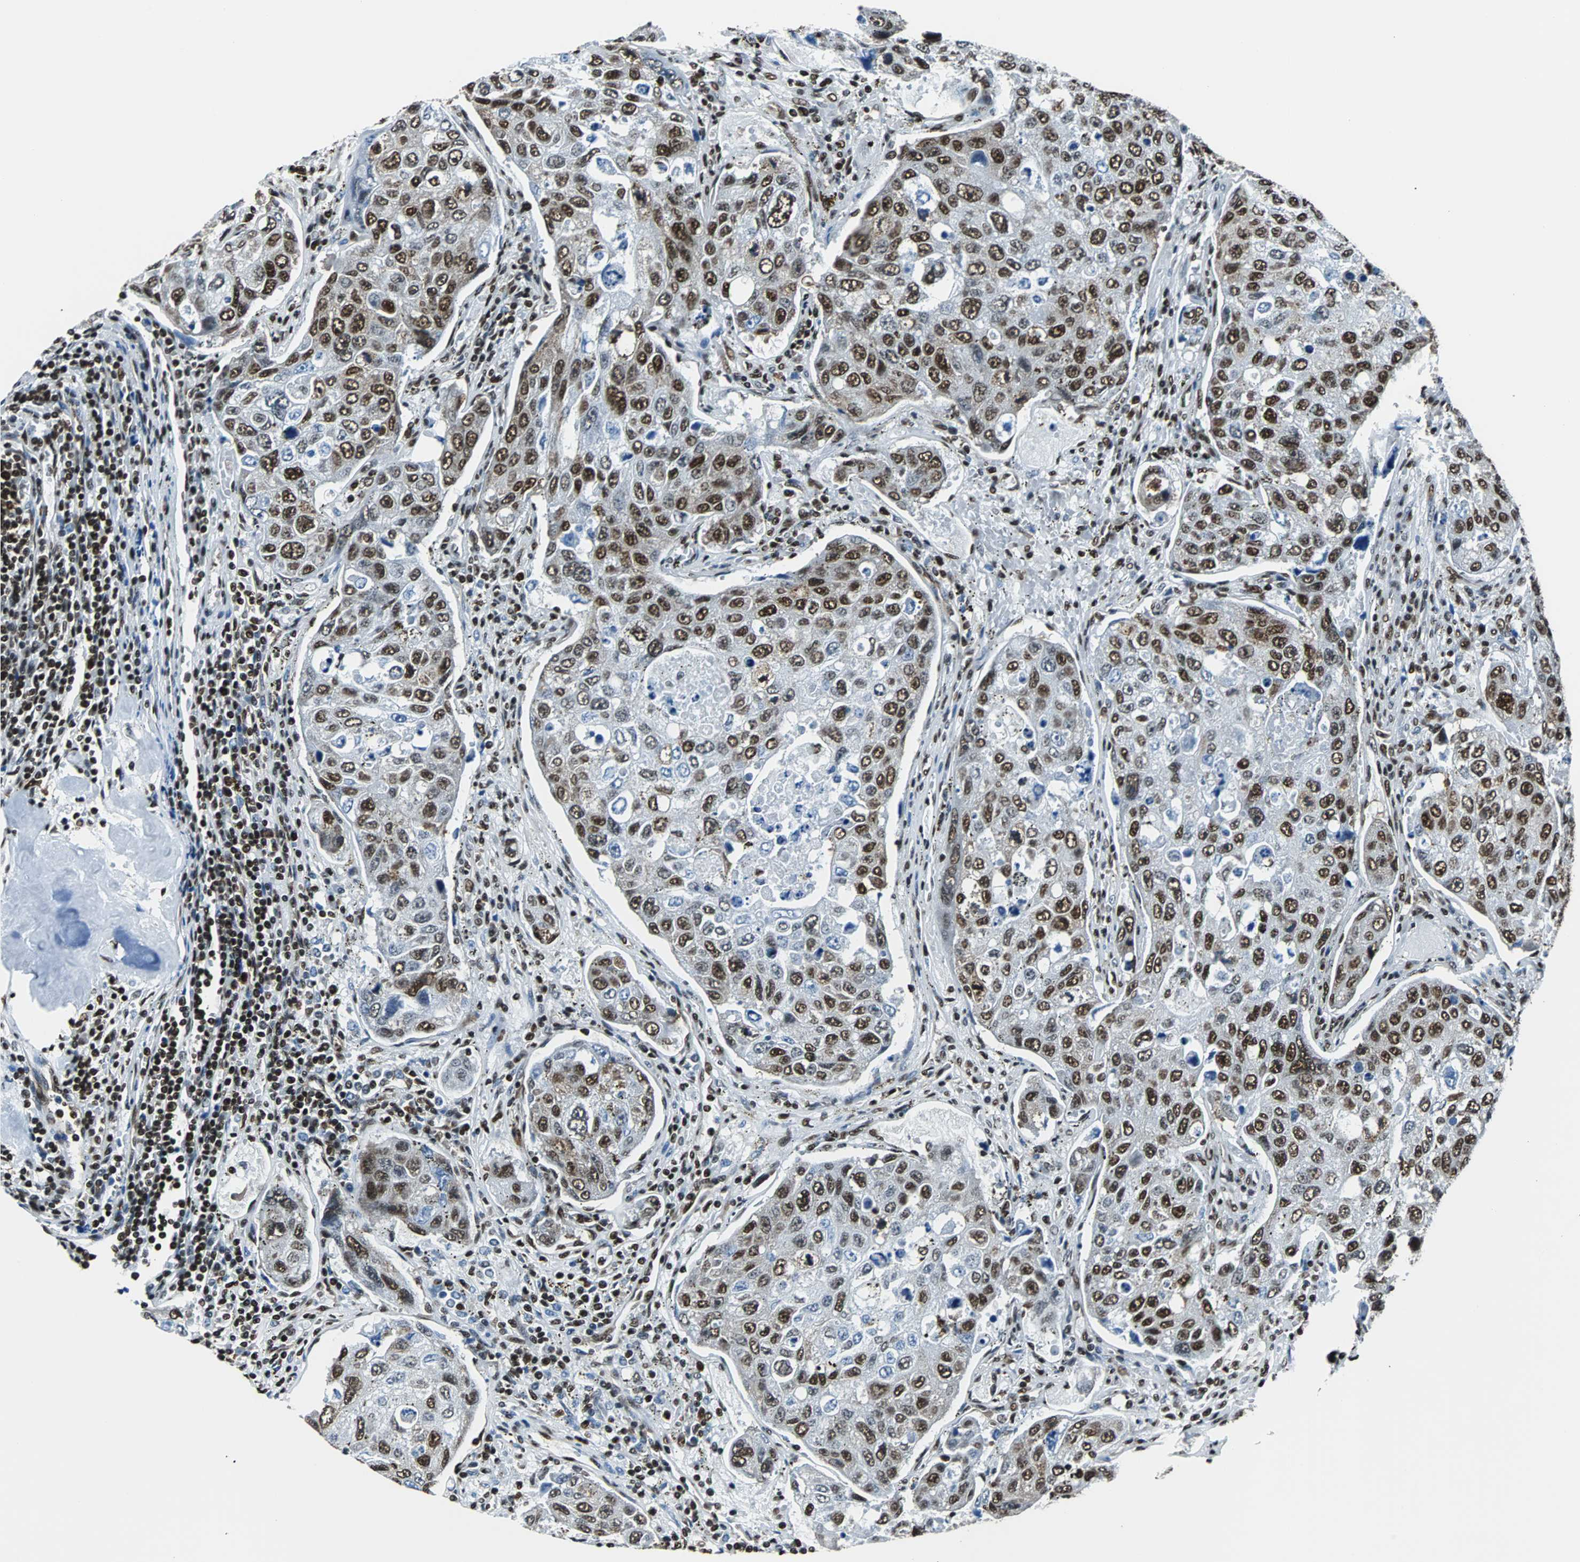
{"staining": {"intensity": "strong", "quantity": ">75%", "location": "nuclear"}, "tissue": "urothelial cancer", "cell_type": "Tumor cells", "image_type": "cancer", "snomed": [{"axis": "morphology", "description": "Urothelial carcinoma, High grade"}, {"axis": "topography", "description": "Lymph node"}, {"axis": "topography", "description": "Urinary bladder"}], "caption": "Urothelial cancer tissue reveals strong nuclear expression in about >75% of tumor cells", "gene": "FUBP1", "patient": {"sex": "male", "age": 51}}